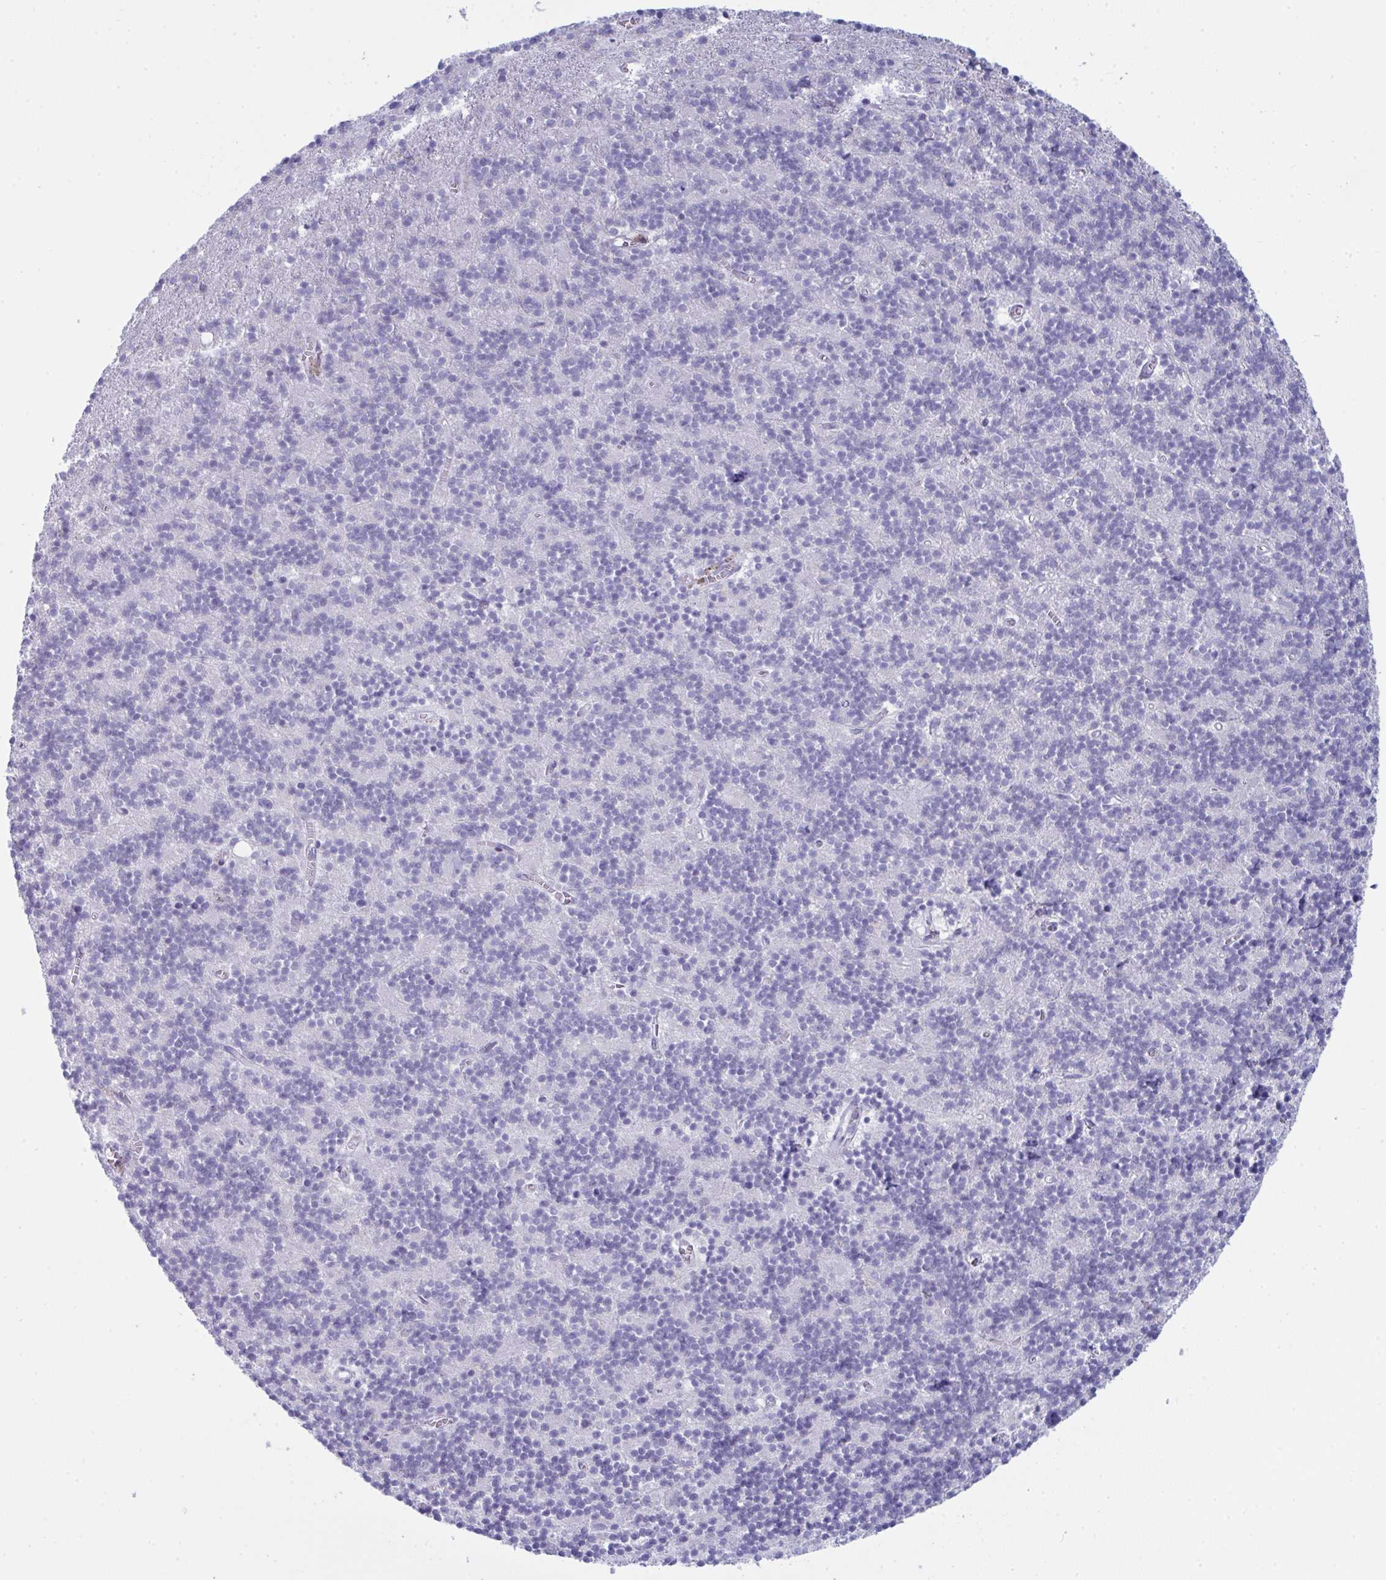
{"staining": {"intensity": "negative", "quantity": "none", "location": "none"}, "tissue": "cerebellum", "cell_type": "Cells in granular layer", "image_type": "normal", "snomed": [{"axis": "morphology", "description": "Normal tissue, NOS"}, {"axis": "topography", "description": "Cerebellum"}], "caption": "The image shows no significant staining in cells in granular layer of cerebellum.", "gene": "PRDM9", "patient": {"sex": "male", "age": 54}}